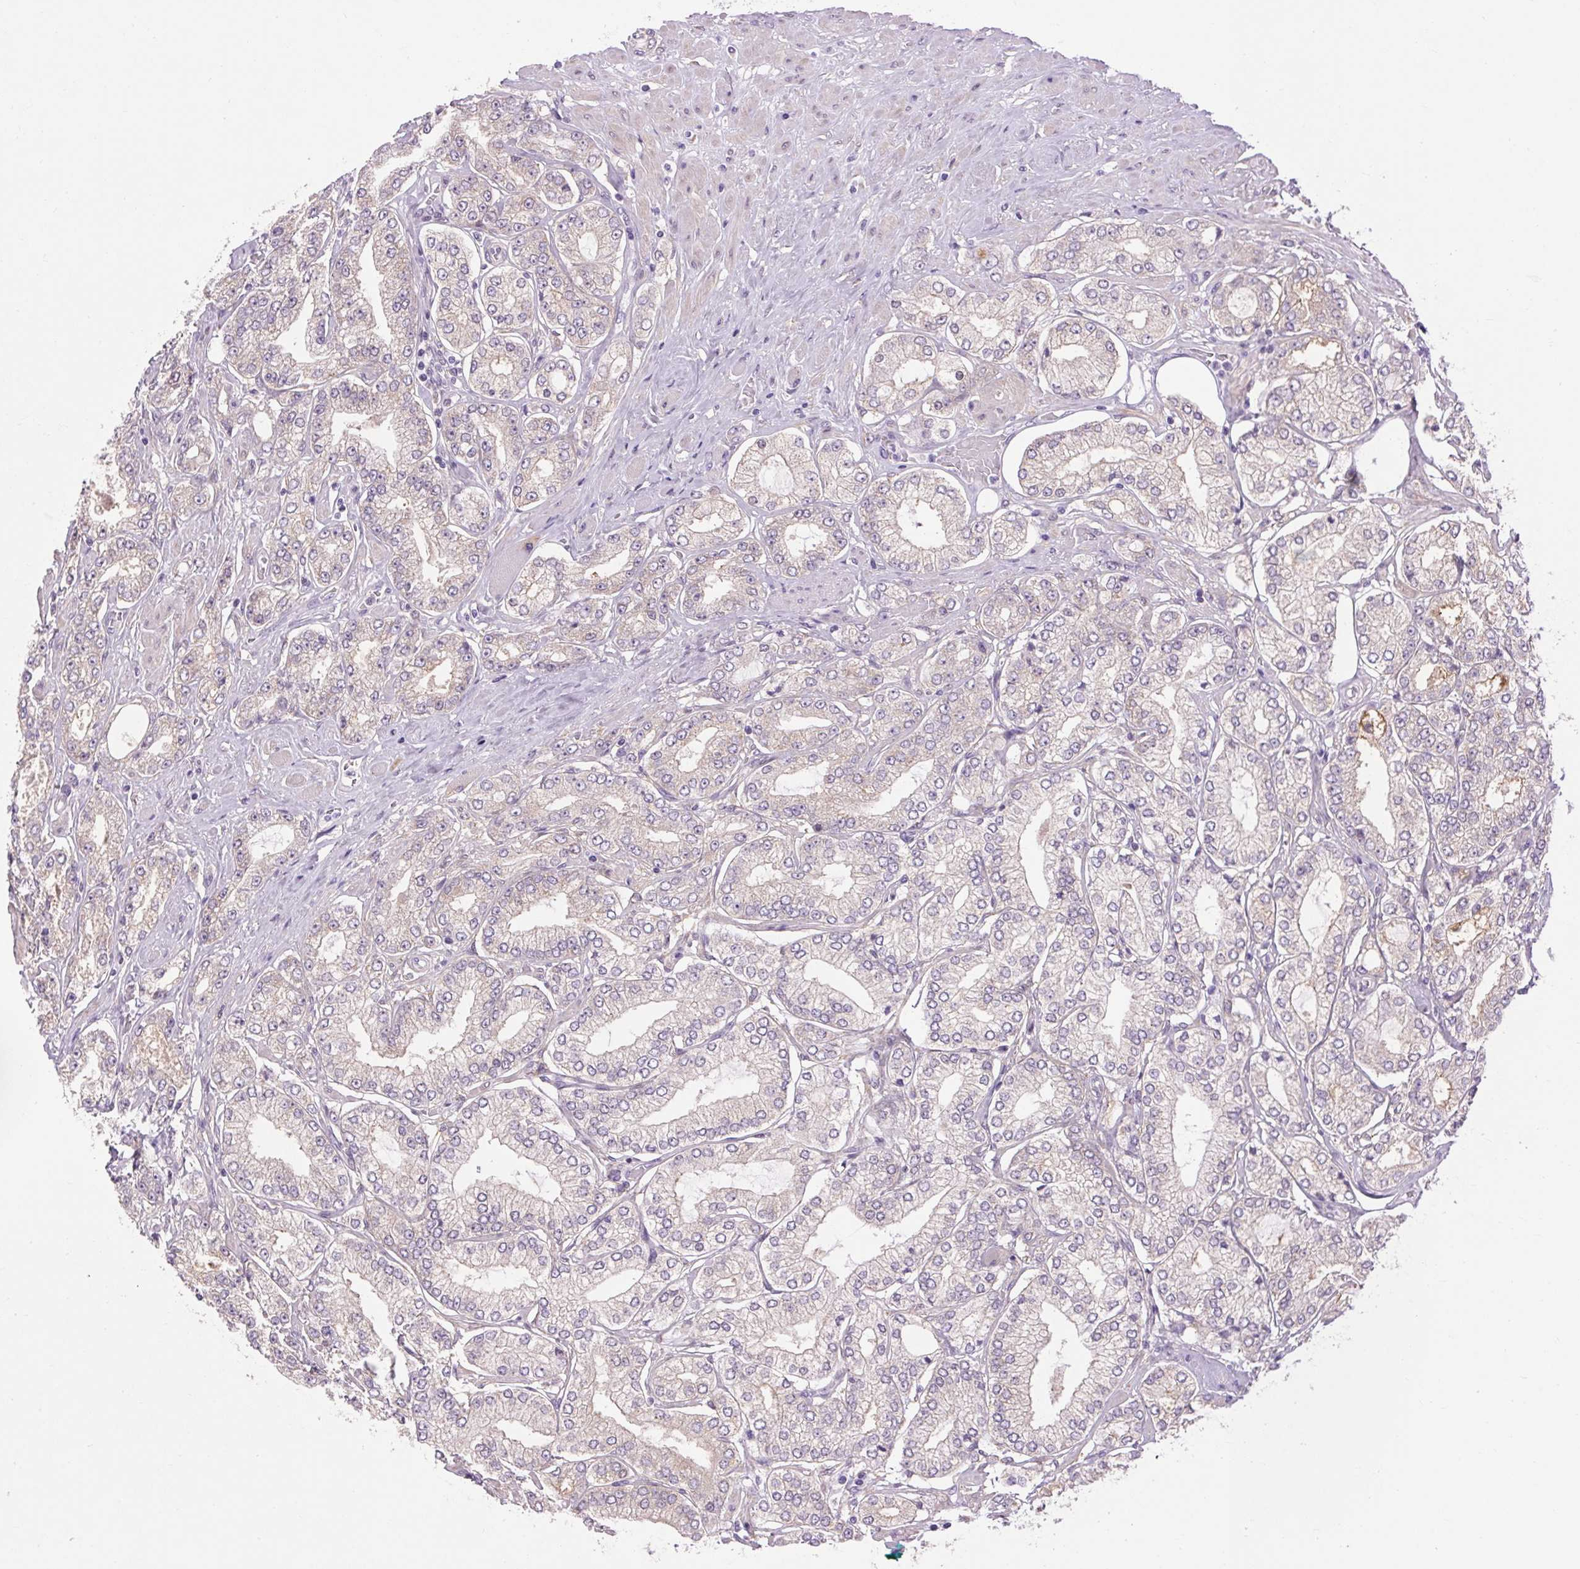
{"staining": {"intensity": "negative", "quantity": "none", "location": "none"}, "tissue": "prostate cancer", "cell_type": "Tumor cells", "image_type": "cancer", "snomed": [{"axis": "morphology", "description": "Adenocarcinoma, High grade"}, {"axis": "topography", "description": "Prostate"}], "caption": "This is a histopathology image of immunohistochemistry staining of prostate cancer, which shows no staining in tumor cells.", "gene": "SOWAHC", "patient": {"sex": "male", "age": 68}}